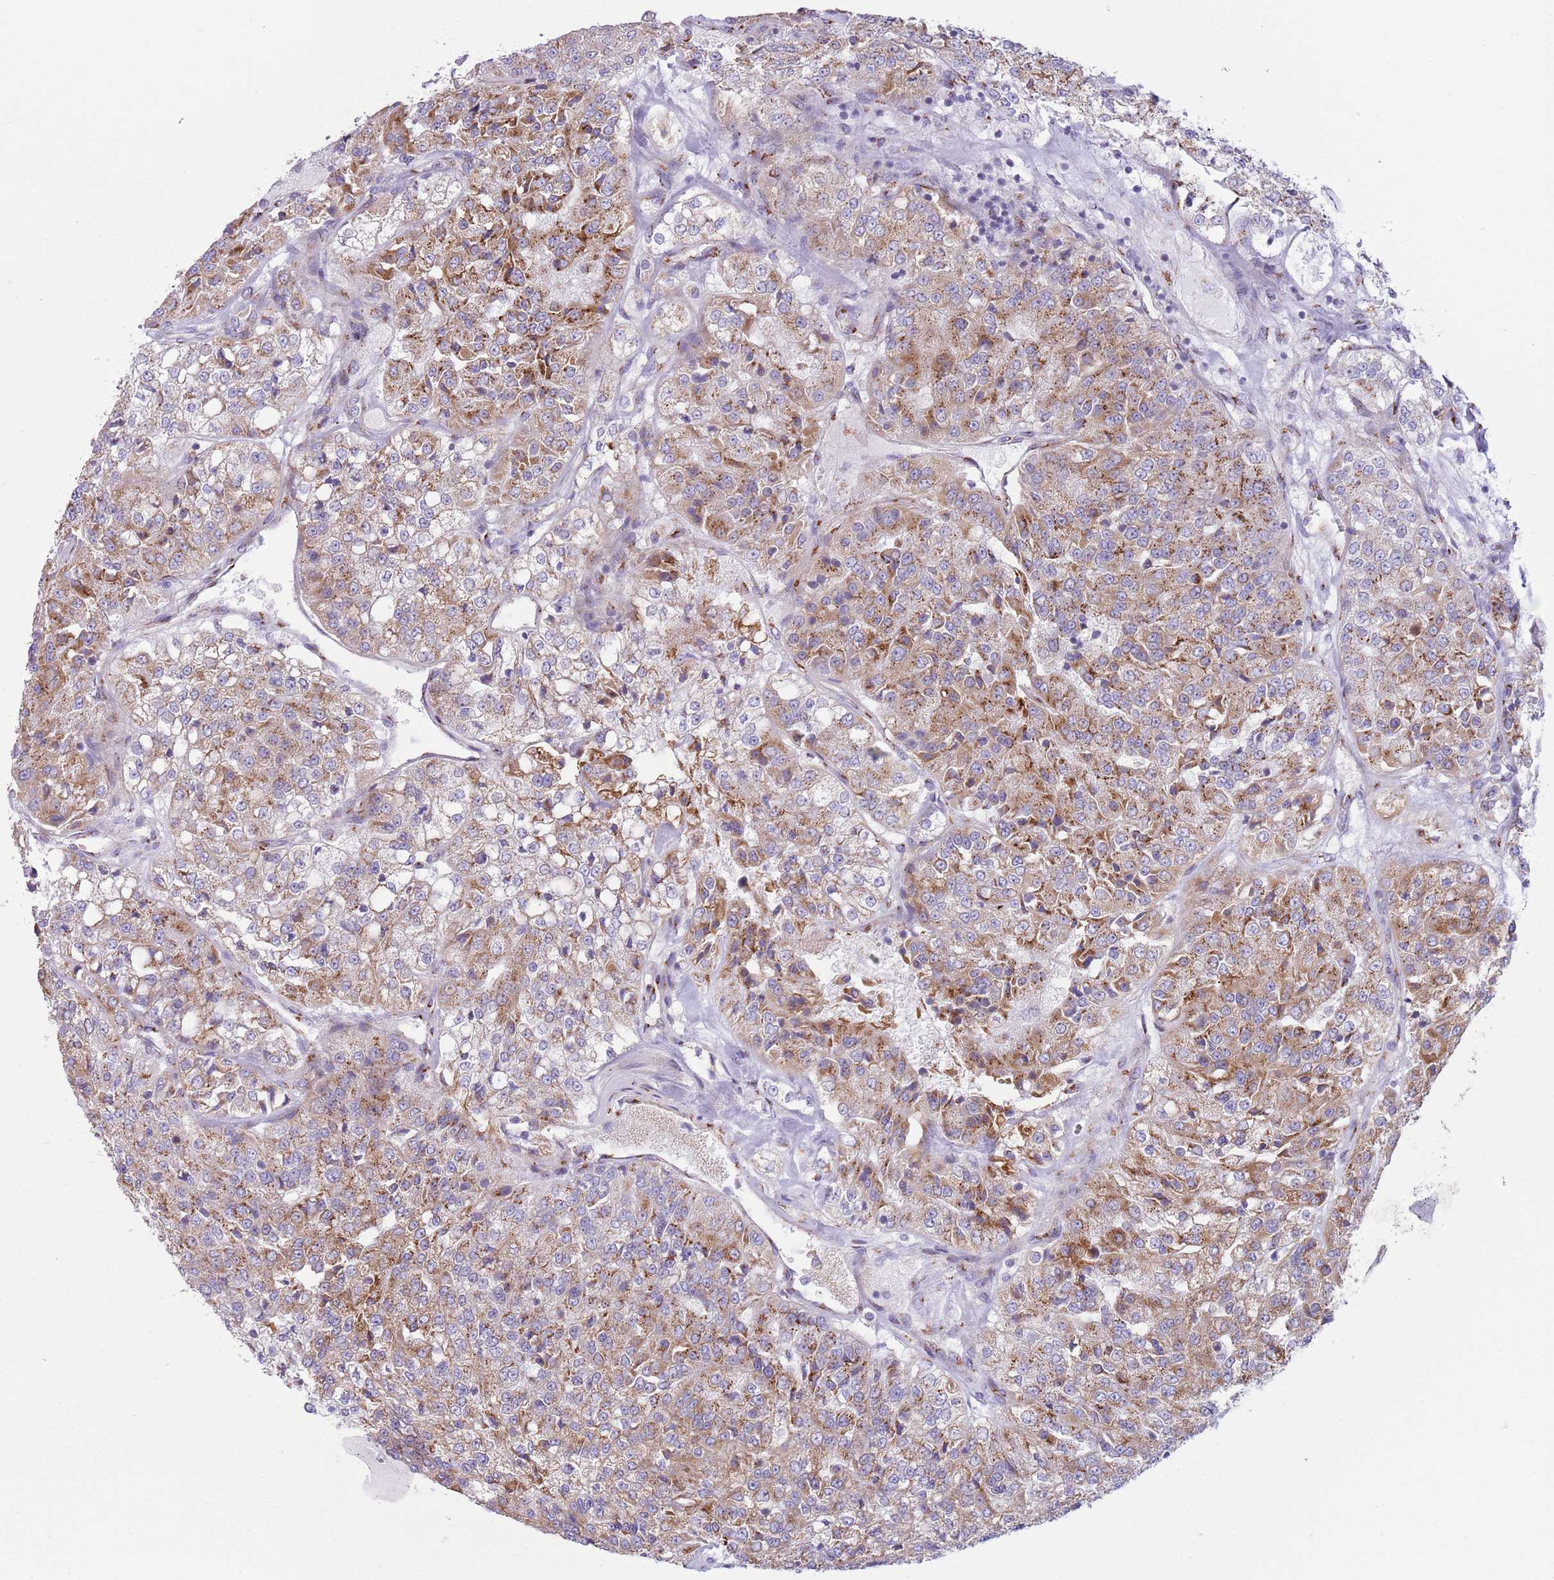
{"staining": {"intensity": "strong", "quantity": "25%-75%", "location": "cytoplasmic/membranous"}, "tissue": "renal cancer", "cell_type": "Tumor cells", "image_type": "cancer", "snomed": [{"axis": "morphology", "description": "Adenocarcinoma, NOS"}, {"axis": "topography", "description": "Kidney"}], "caption": "Human renal cancer (adenocarcinoma) stained for a protein (brown) reveals strong cytoplasmic/membranous positive positivity in approximately 25%-75% of tumor cells.", "gene": "C20orf96", "patient": {"sex": "female", "age": 63}}